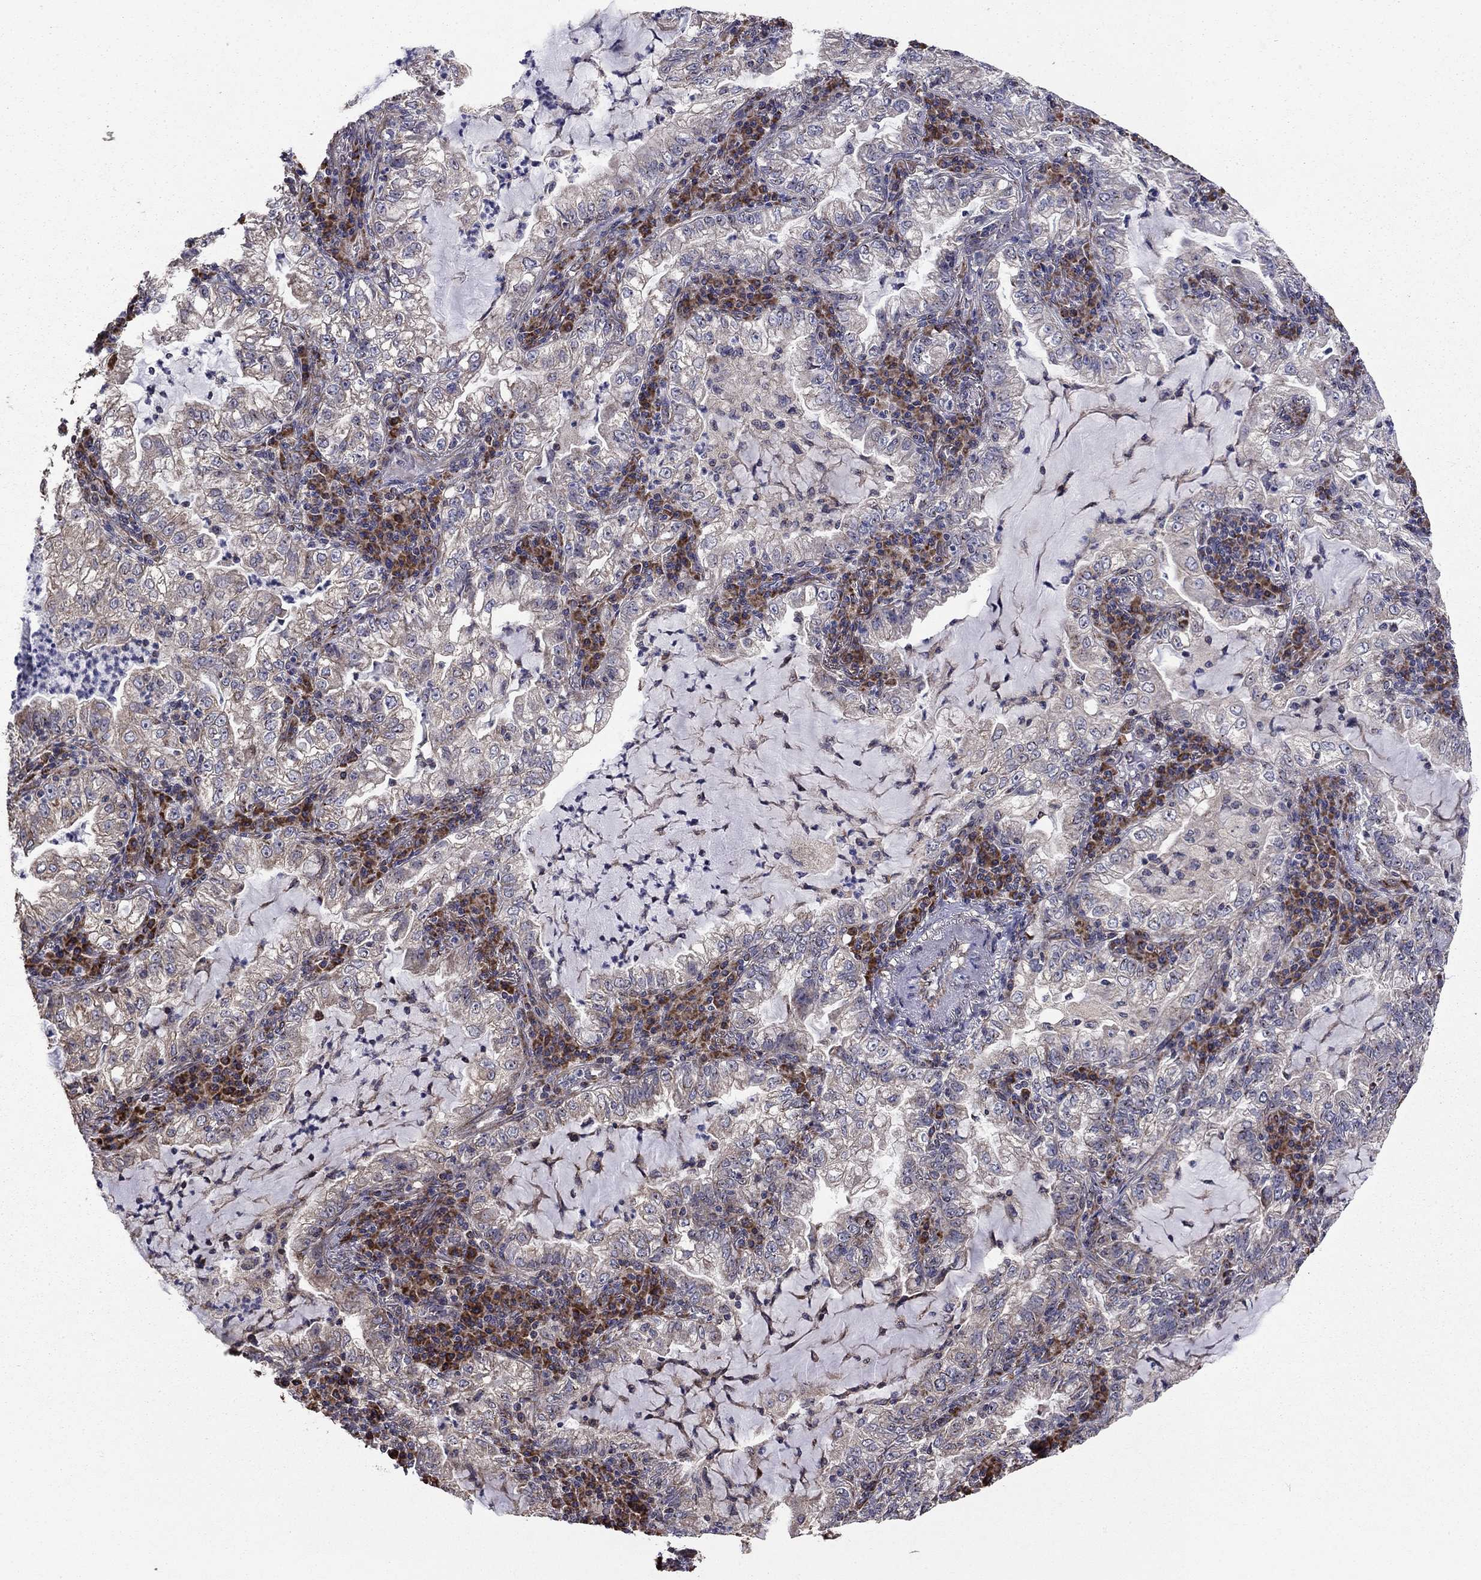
{"staining": {"intensity": "negative", "quantity": "none", "location": "none"}, "tissue": "lung cancer", "cell_type": "Tumor cells", "image_type": "cancer", "snomed": [{"axis": "morphology", "description": "Adenocarcinoma, NOS"}, {"axis": "topography", "description": "Lung"}], "caption": "This is a photomicrograph of immunohistochemistry staining of lung cancer (adenocarcinoma), which shows no staining in tumor cells.", "gene": "NKIRAS1", "patient": {"sex": "female", "age": 73}}